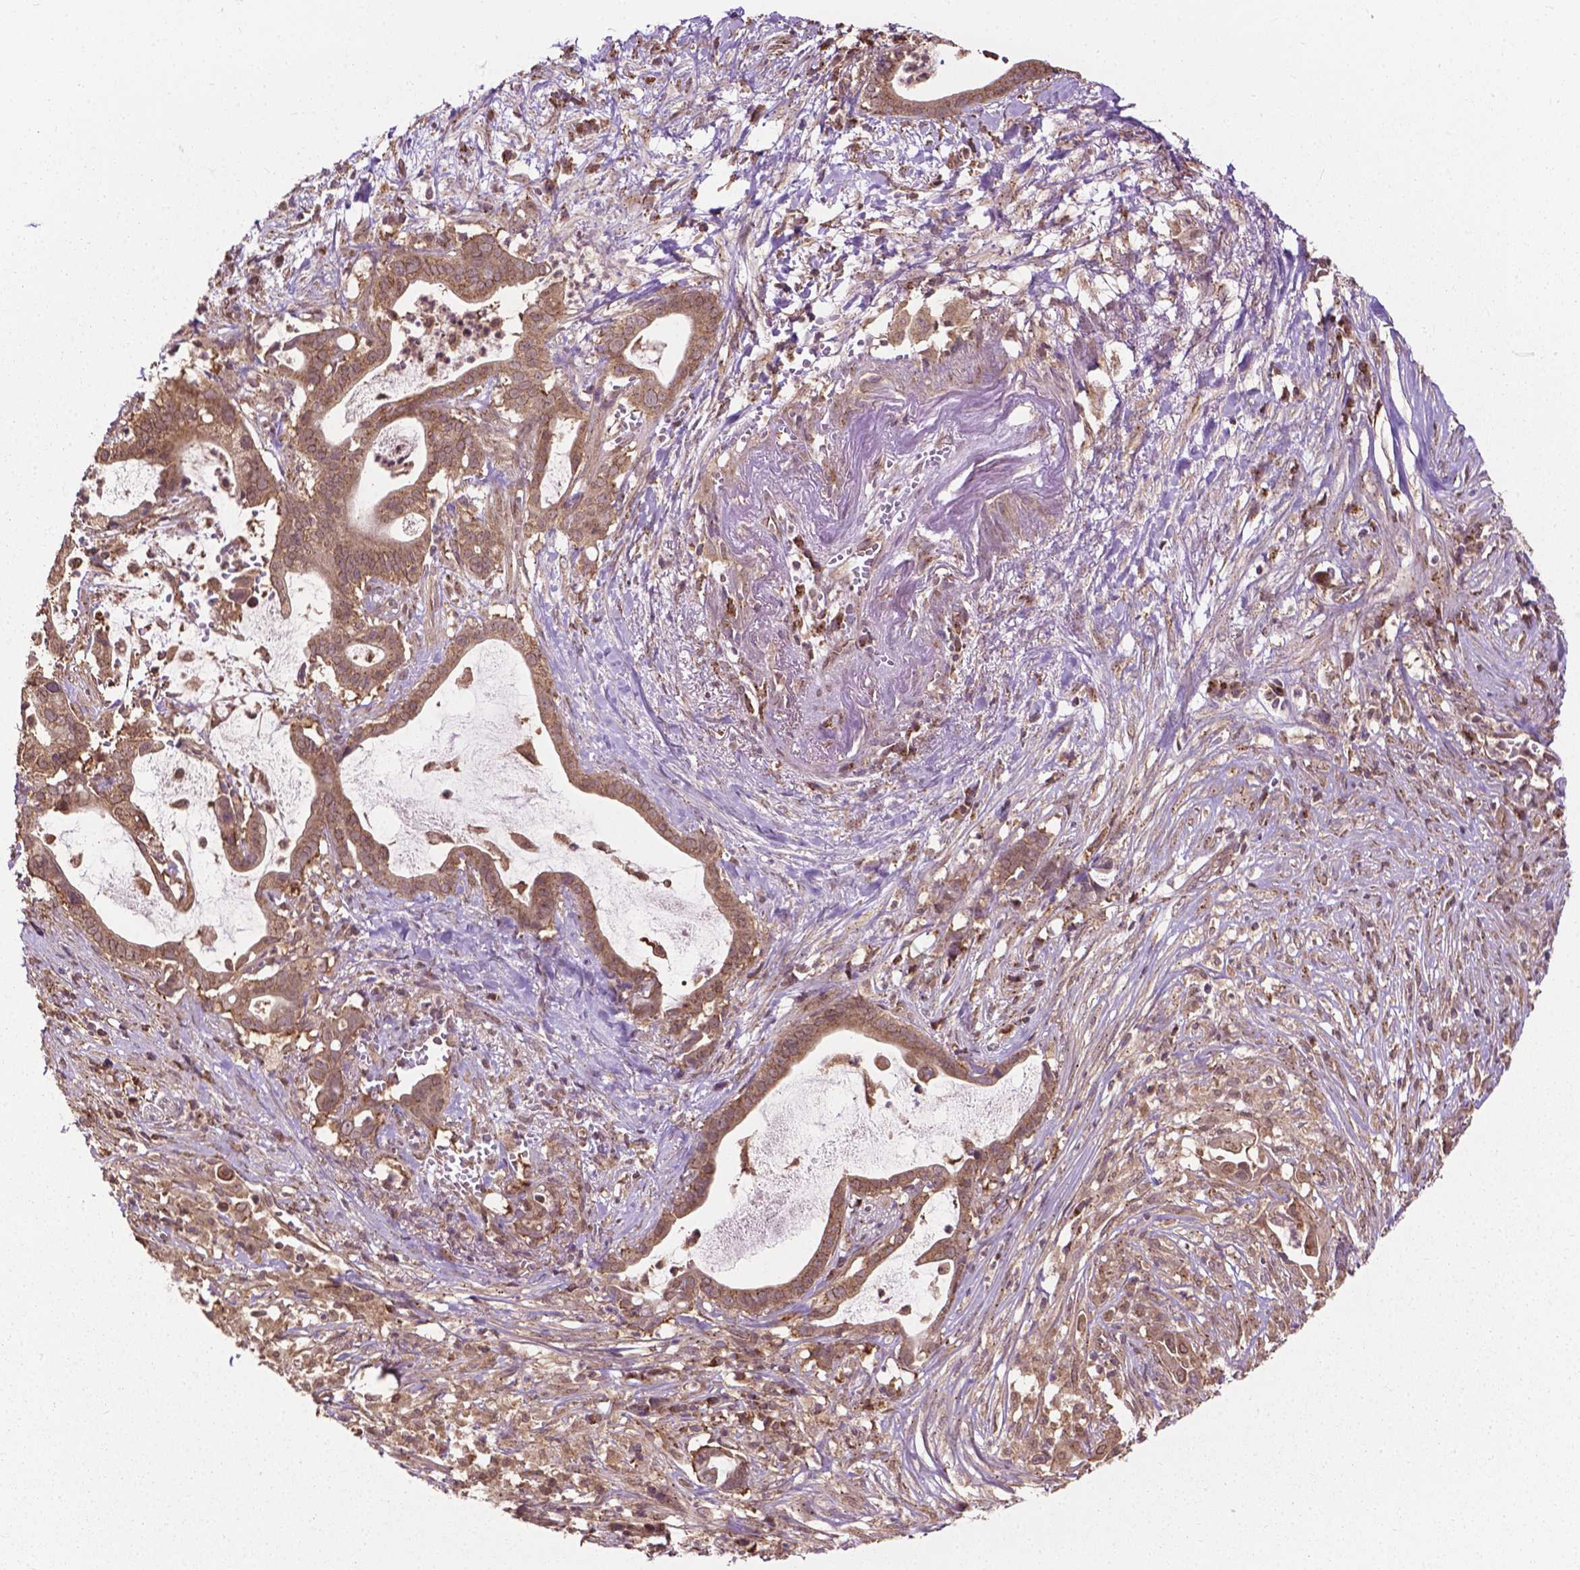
{"staining": {"intensity": "moderate", "quantity": ">75%", "location": "cytoplasmic/membranous"}, "tissue": "pancreatic cancer", "cell_type": "Tumor cells", "image_type": "cancer", "snomed": [{"axis": "morphology", "description": "Adenocarcinoma, NOS"}, {"axis": "topography", "description": "Pancreas"}], "caption": "Adenocarcinoma (pancreatic) was stained to show a protein in brown. There is medium levels of moderate cytoplasmic/membranous expression in about >75% of tumor cells.", "gene": "PPP1CB", "patient": {"sex": "male", "age": 61}}